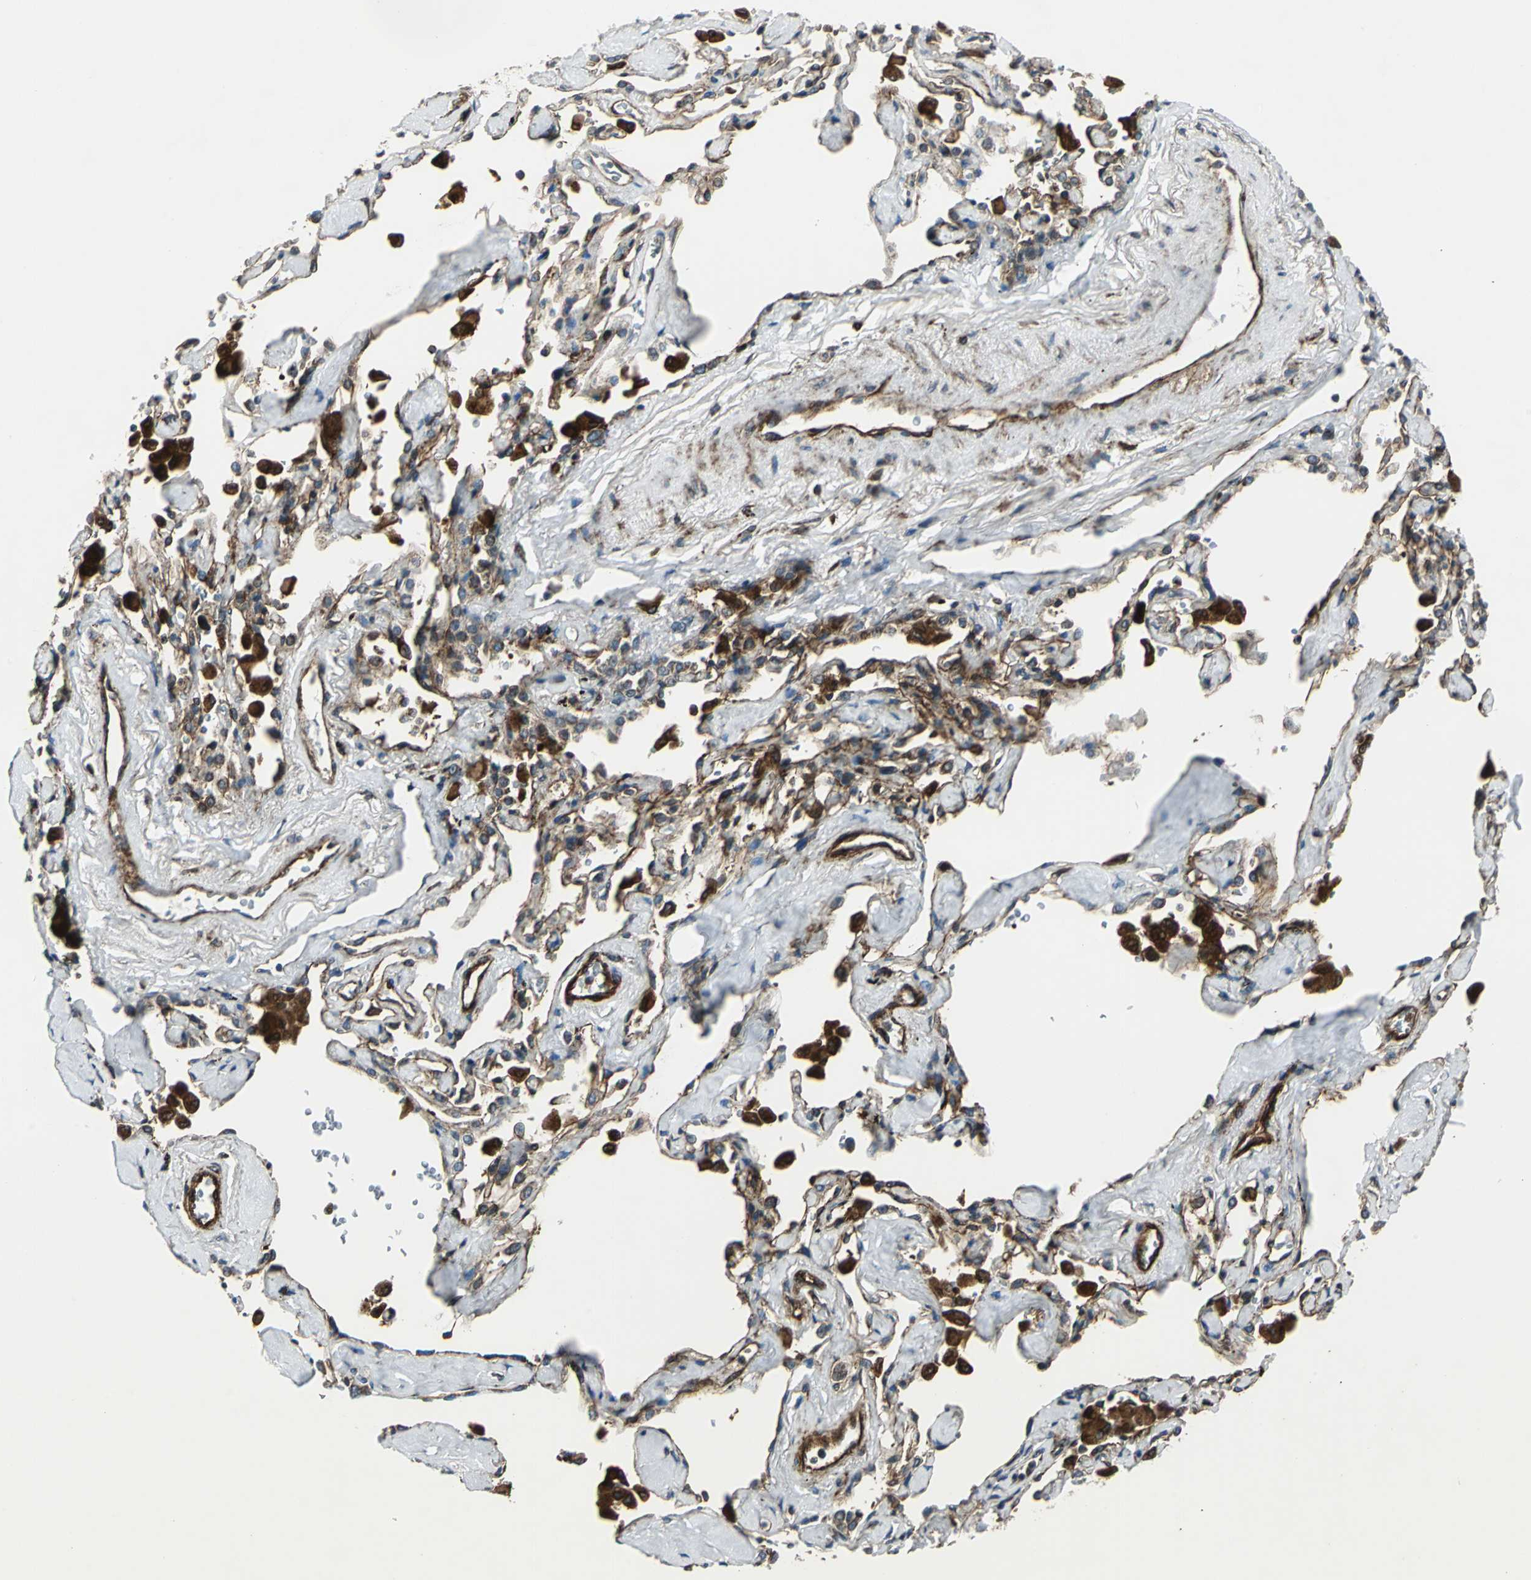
{"staining": {"intensity": "strong", "quantity": "25%-75%", "location": "cytoplasmic/membranous"}, "tissue": "lung cancer", "cell_type": "Tumor cells", "image_type": "cancer", "snomed": [{"axis": "morphology", "description": "Adenocarcinoma, NOS"}, {"axis": "topography", "description": "Lung"}], "caption": "Lung cancer stained for a protein (brown) displays strong cytoplasmic/membranous positive expression in about 25%-75% of tumor cells.", "gene": "HTATIP2", "patient": {"sex": "female", "age": 64}}